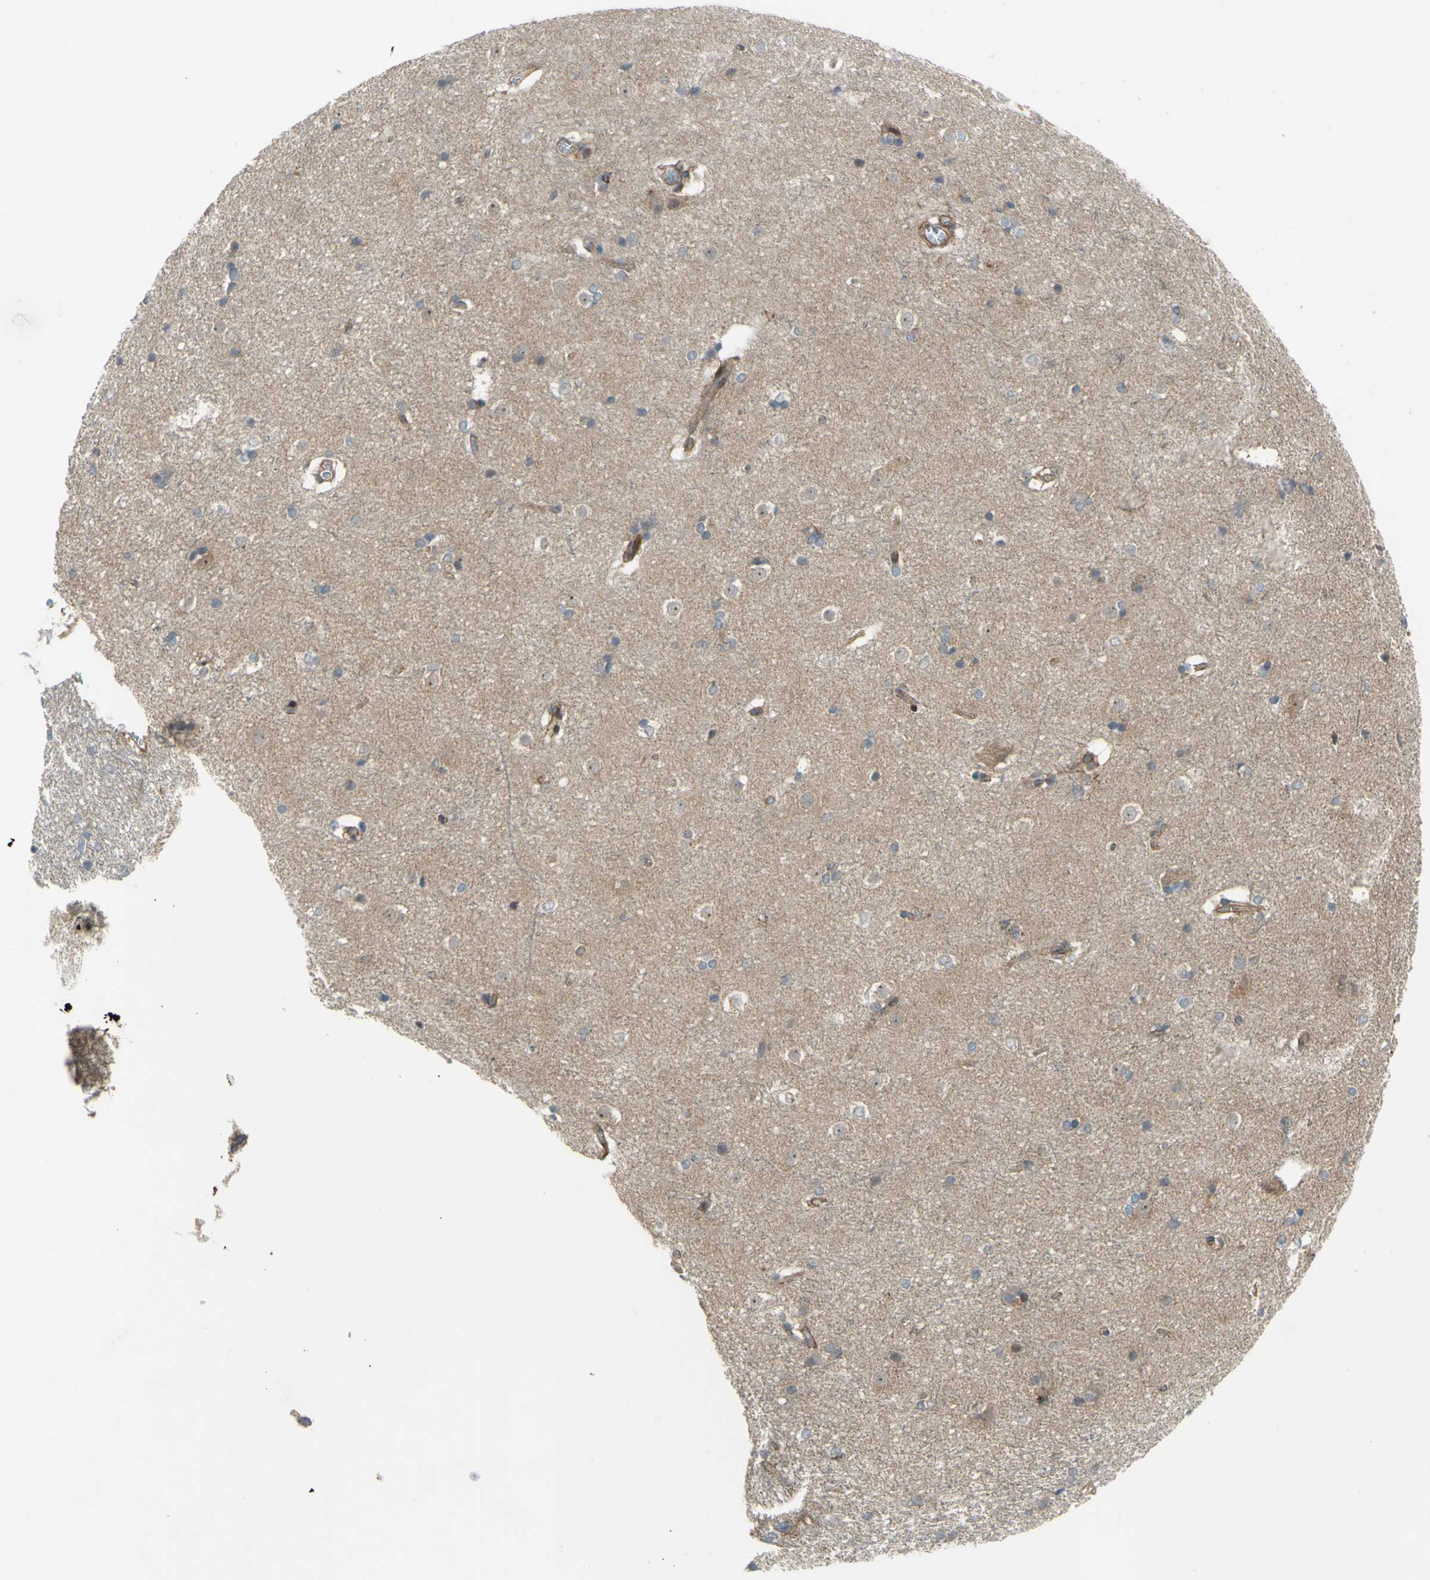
{"staining": {"intensity": "negative", "quantity": "none", "location": "none"}, "tissue": "caudate", "cell_type": "Glial cells", "image_type": "normal", "snomed": [{"axis": "morphology", "description": "Normal tissue, NOS"}, {"axis": "topography", "description": "Lateral ventricle wall"}], "caption": "IHC micrograph of normal caudate stained for a protein (brown), which demonstrates no expression in glial cells.", "gene": "FLII", "patient": {"sex": "female", "age": 19}}